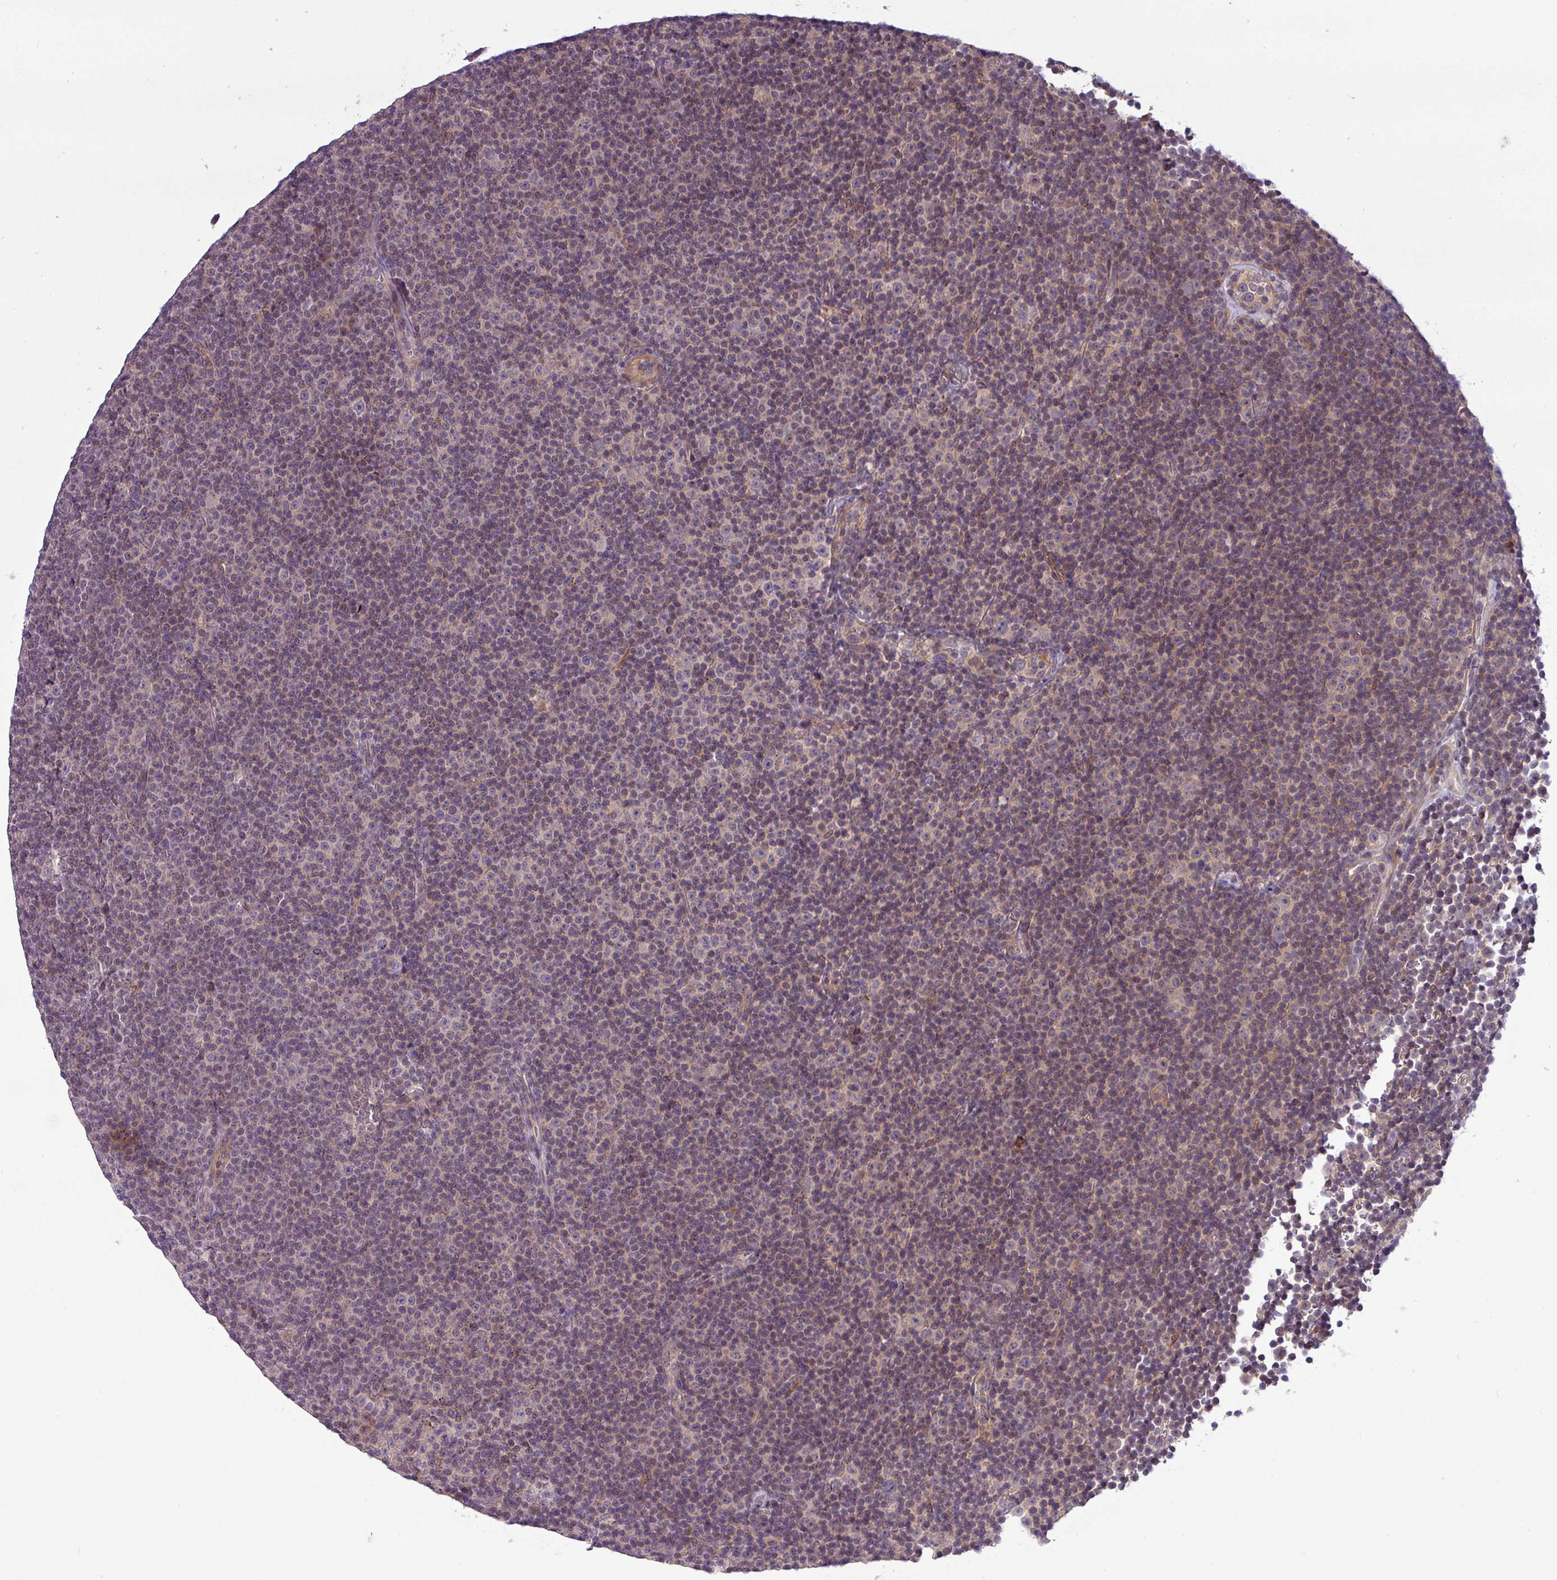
{"staining": {"intensity": "weak", "quantity": "<25%", "location": "cytoplasmic/membranous"}, "tissue": "lymphoma", "cell_type": "Tumor cells", "image_type": "cancer", "snomed": [{"axis": "morphology", "description": "Malignant lymphoma, non-Hodgkin's type, Low grade"}, {"axis": "topography", "description": "Lymph node"}], "caption": "High magnification brightfield microscopy of low-grade malignant lymphoma, non-Hodgkin's type stained with DAB (3,3'-diaminobenzidine) (brown) and counterstained with hematoxylin (blue): tumor cells show no significant positivity.", "gene": "ZNF35", "patient": {"sex": "female", "age": 67}}